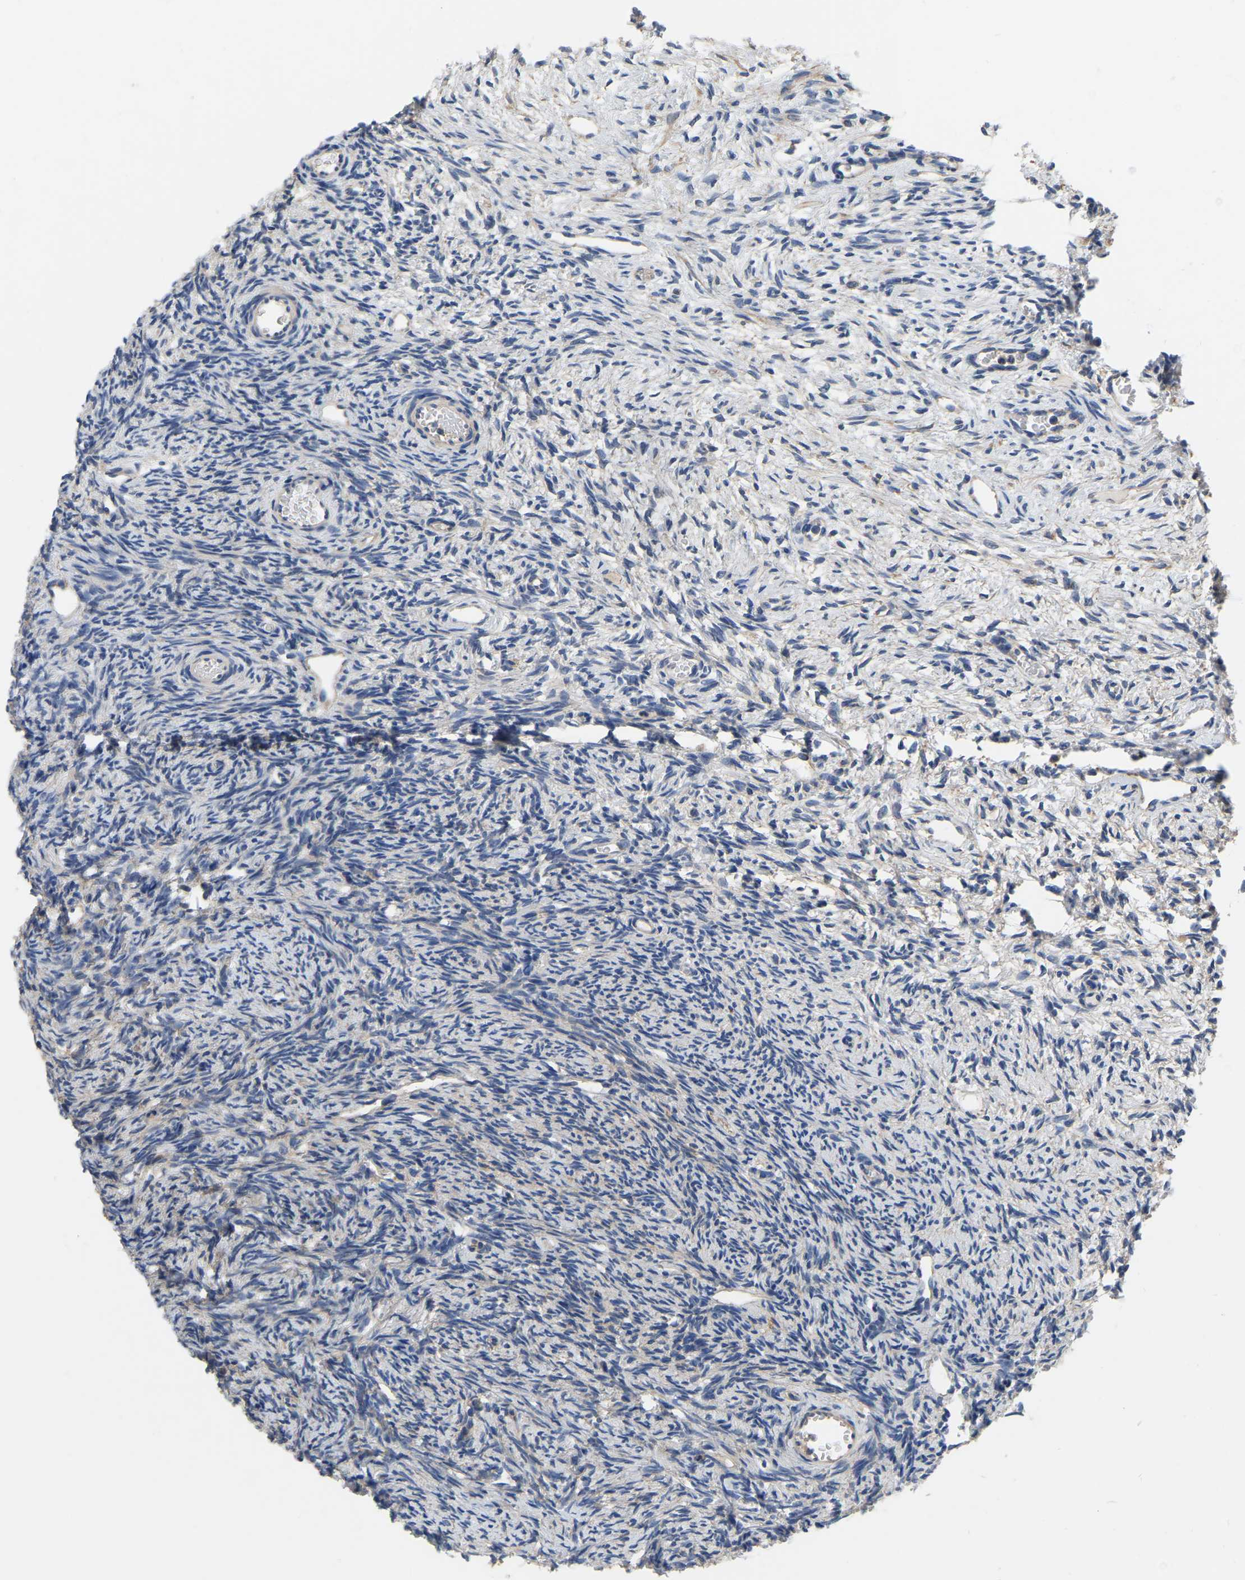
{"staining": {"intensity": "weak", "quantity": "25%-75%", "location": "cytoplasmic/membranous"}, "tissue": "ovary", "cell_type": "Ovarian stroma cells", "image_type": "normal", "snomed": [{"axis": "morphology", "description": "Normal tissue, NOS"}, {"axis": "topography", "description": "Ovary"}], "caption": "Immunohistochemistry image of normal ovary: human ovary stained using immunohistochemistry displays low levels of weak protein expression localized specifically in the cytoplasmic/membranous of ovarian stroma cells, appearing as a cytoplasmic/membranous brown color.", "gene": "GARS1", "patient": {"sex": "female", "age": 33}}